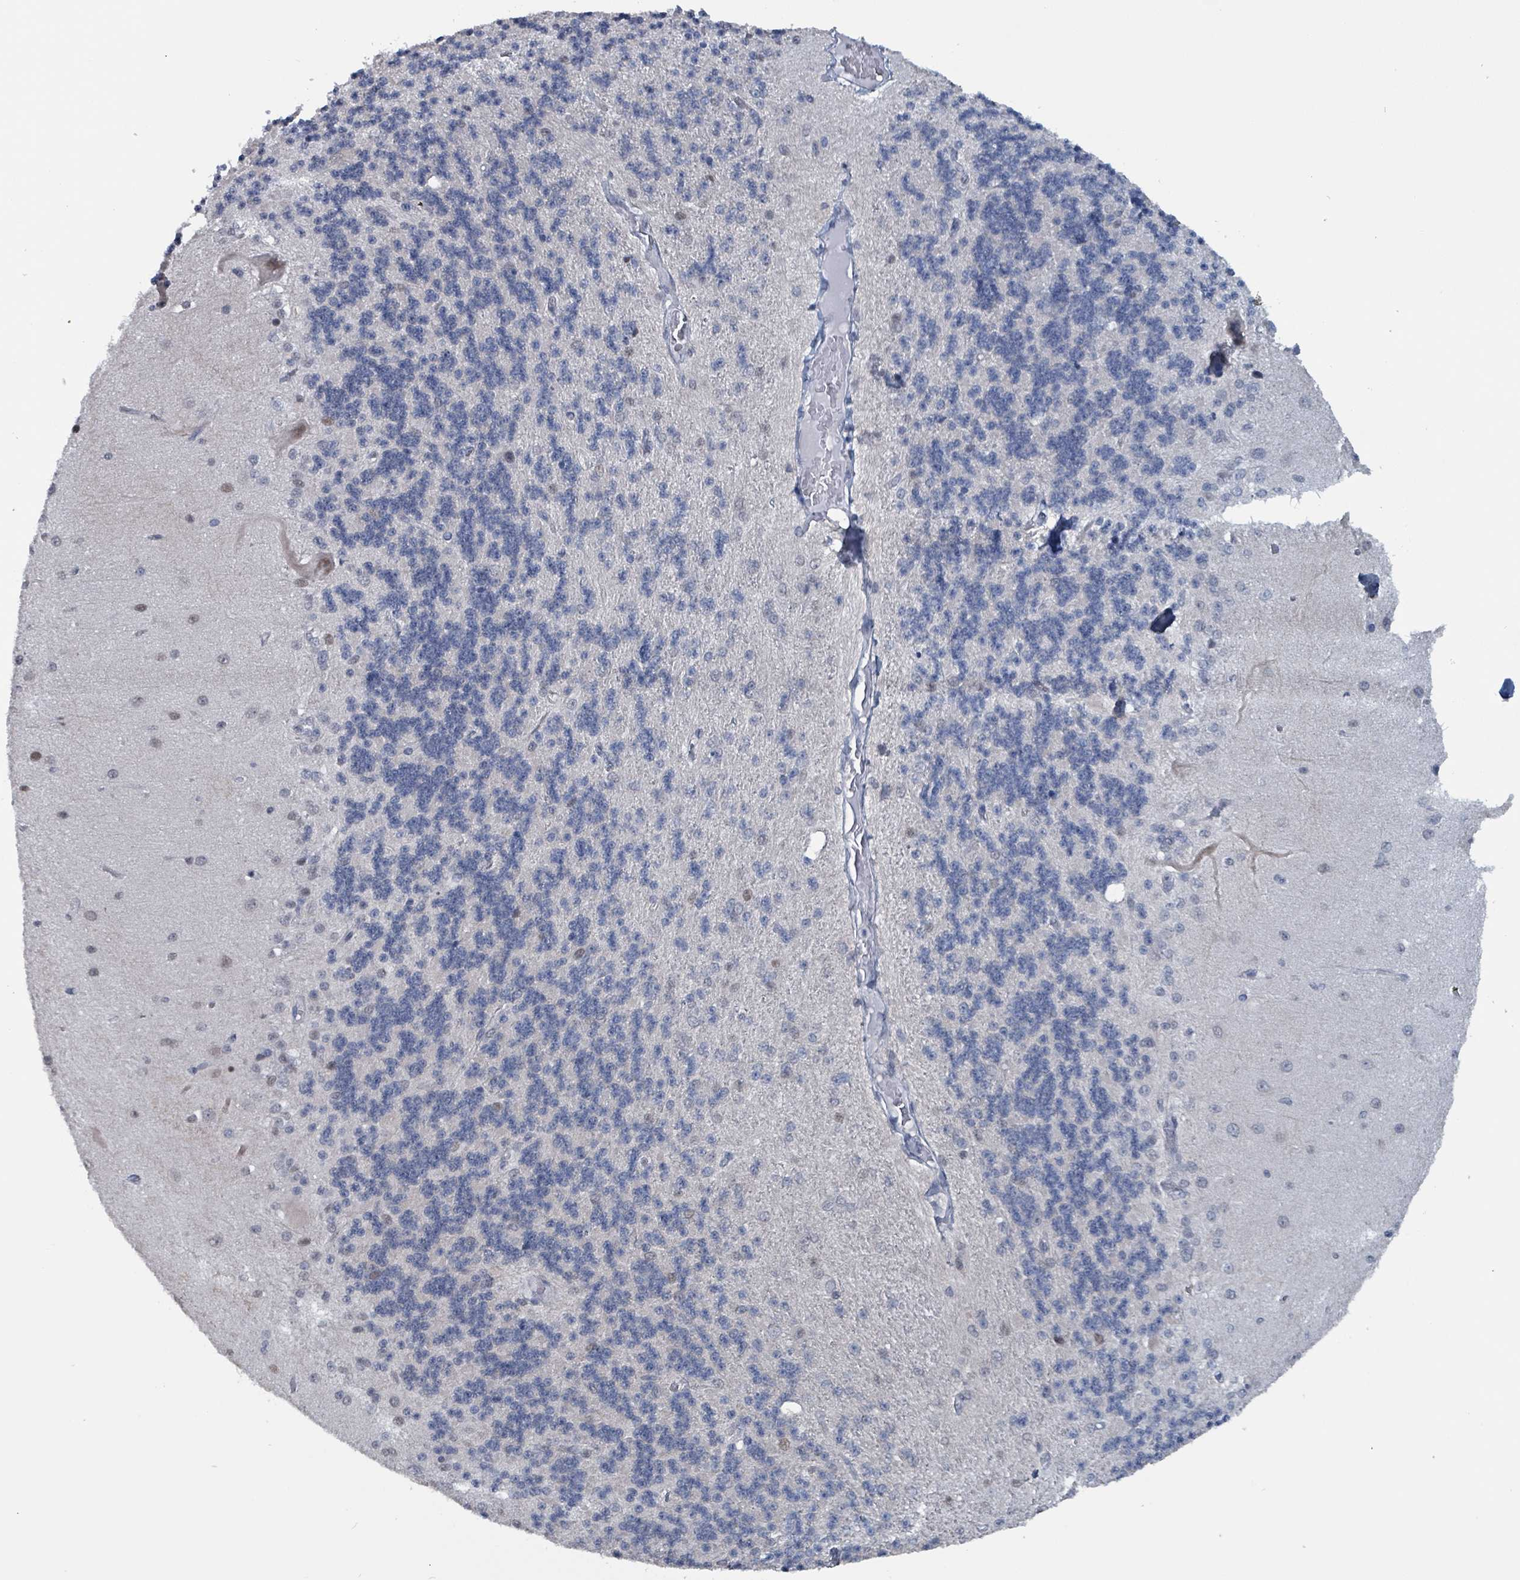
{"staining": {"intensity": "negative", "quantity": "none", "location": "none"}, "tissue": "cerebellum", "cell_type": "Cells in granular layer", "image_type": "normal", "snomed": [{"axis": "morphology", "description": "Normal tissue, NOS"}, {"axis": "topography", "description": "Cerebellum"}], "caption": "The photomicrograph reveals no staining of cells in granular layer in benign cerebellum. Nuclei are stained in blue.", "gene": "BIVM", "patient": {"sex": "female", "age": 29}}